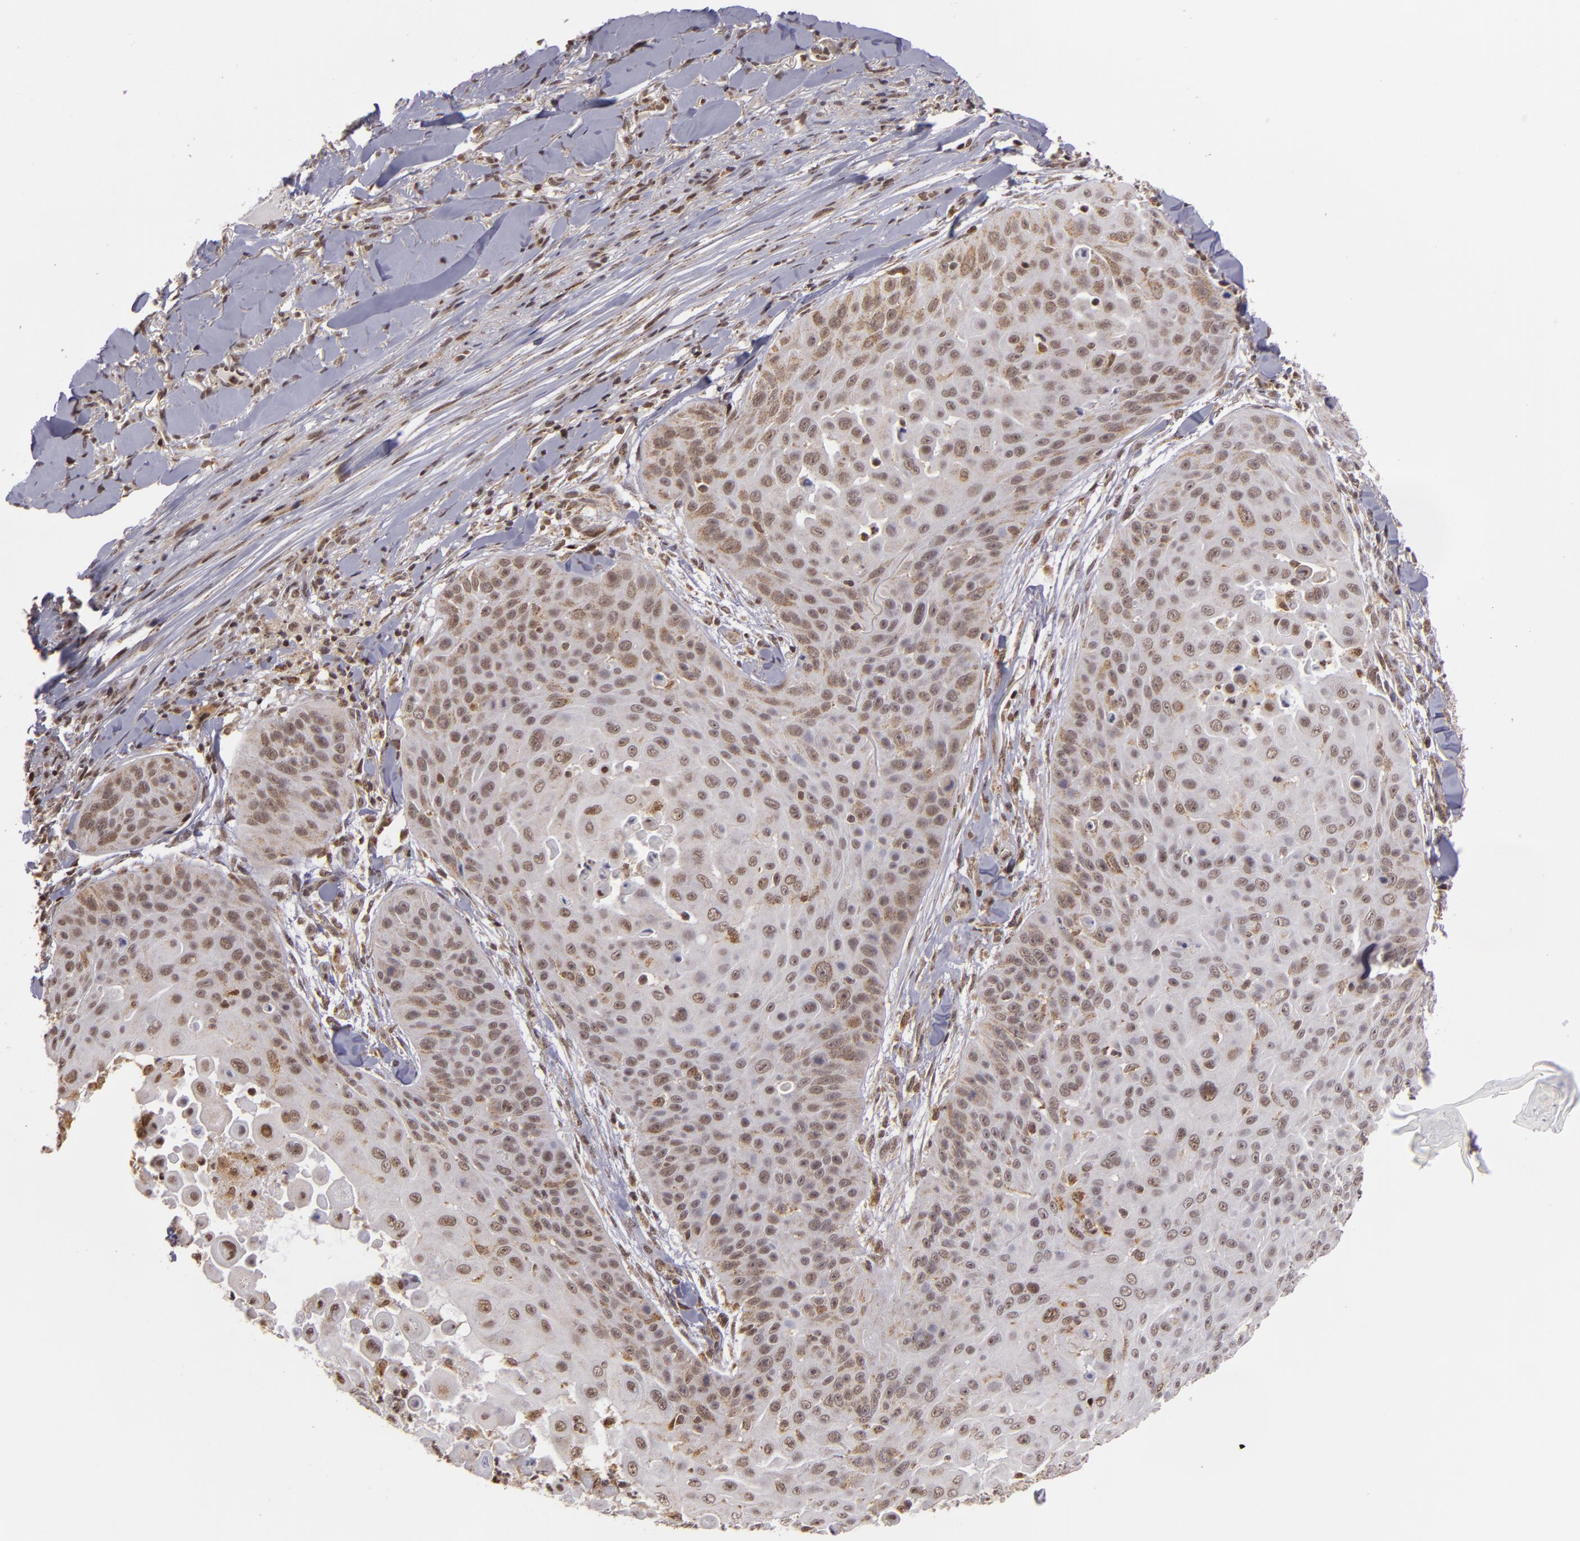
{"staining": {"intensity": "weak", "quantity": "25%-75%", "location": "nuclear"}, "tissue": "skin cancer", "cell_type": "Tumor cells", "image_type": "cancer", "snomed": [{"axis": "morphology", "description": "Squamous cell carcinoma, NOS"}, {"axis": "topography", "description": "Skin"}], "caption": "DAB (3,3'-diaminobenzidine) immunohistochemical staining of human skin cancer exhibits weak nuclear protein expression in about 25%-75% of tumor cells.", "gene": "MXD1", "patient": {"sex": "male", "age": 82}}